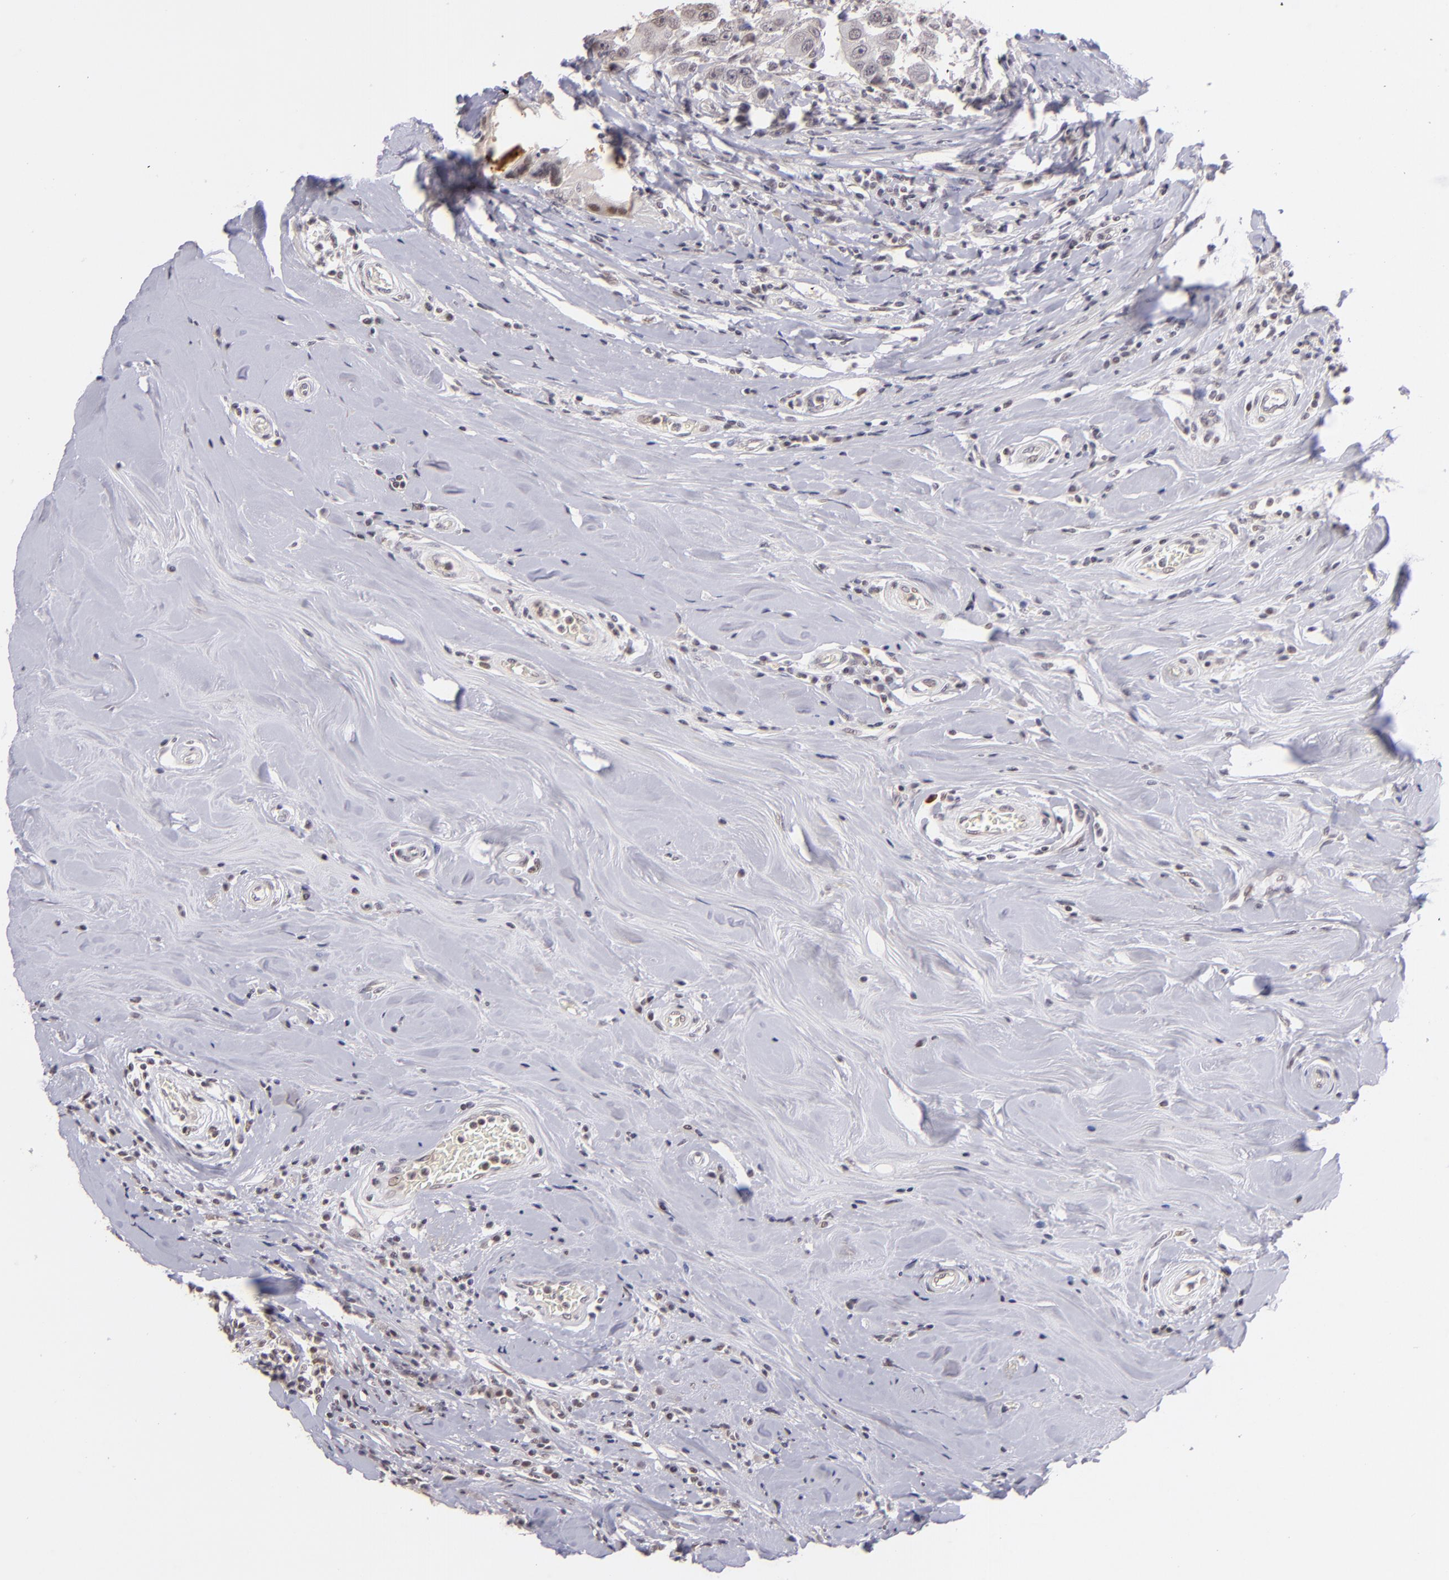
{"staining": {"intensity": "weak", "quantity": "<25%", "location": "nuclear"}, "tissue": "breast cancer", "cell_type": "Tumor cells", "image_type": "cancer", "snomed": [{"axis": "morphology", "description": "Duct carcinoma"}, {"axis": "topography", "description": "Breast"}], "caption": "The micrograph demonstrates no staining of tumor cells in intraductal carcinoma (breast).", "gene": "RARB", "patient": {"sex": "female", "age": 27}}